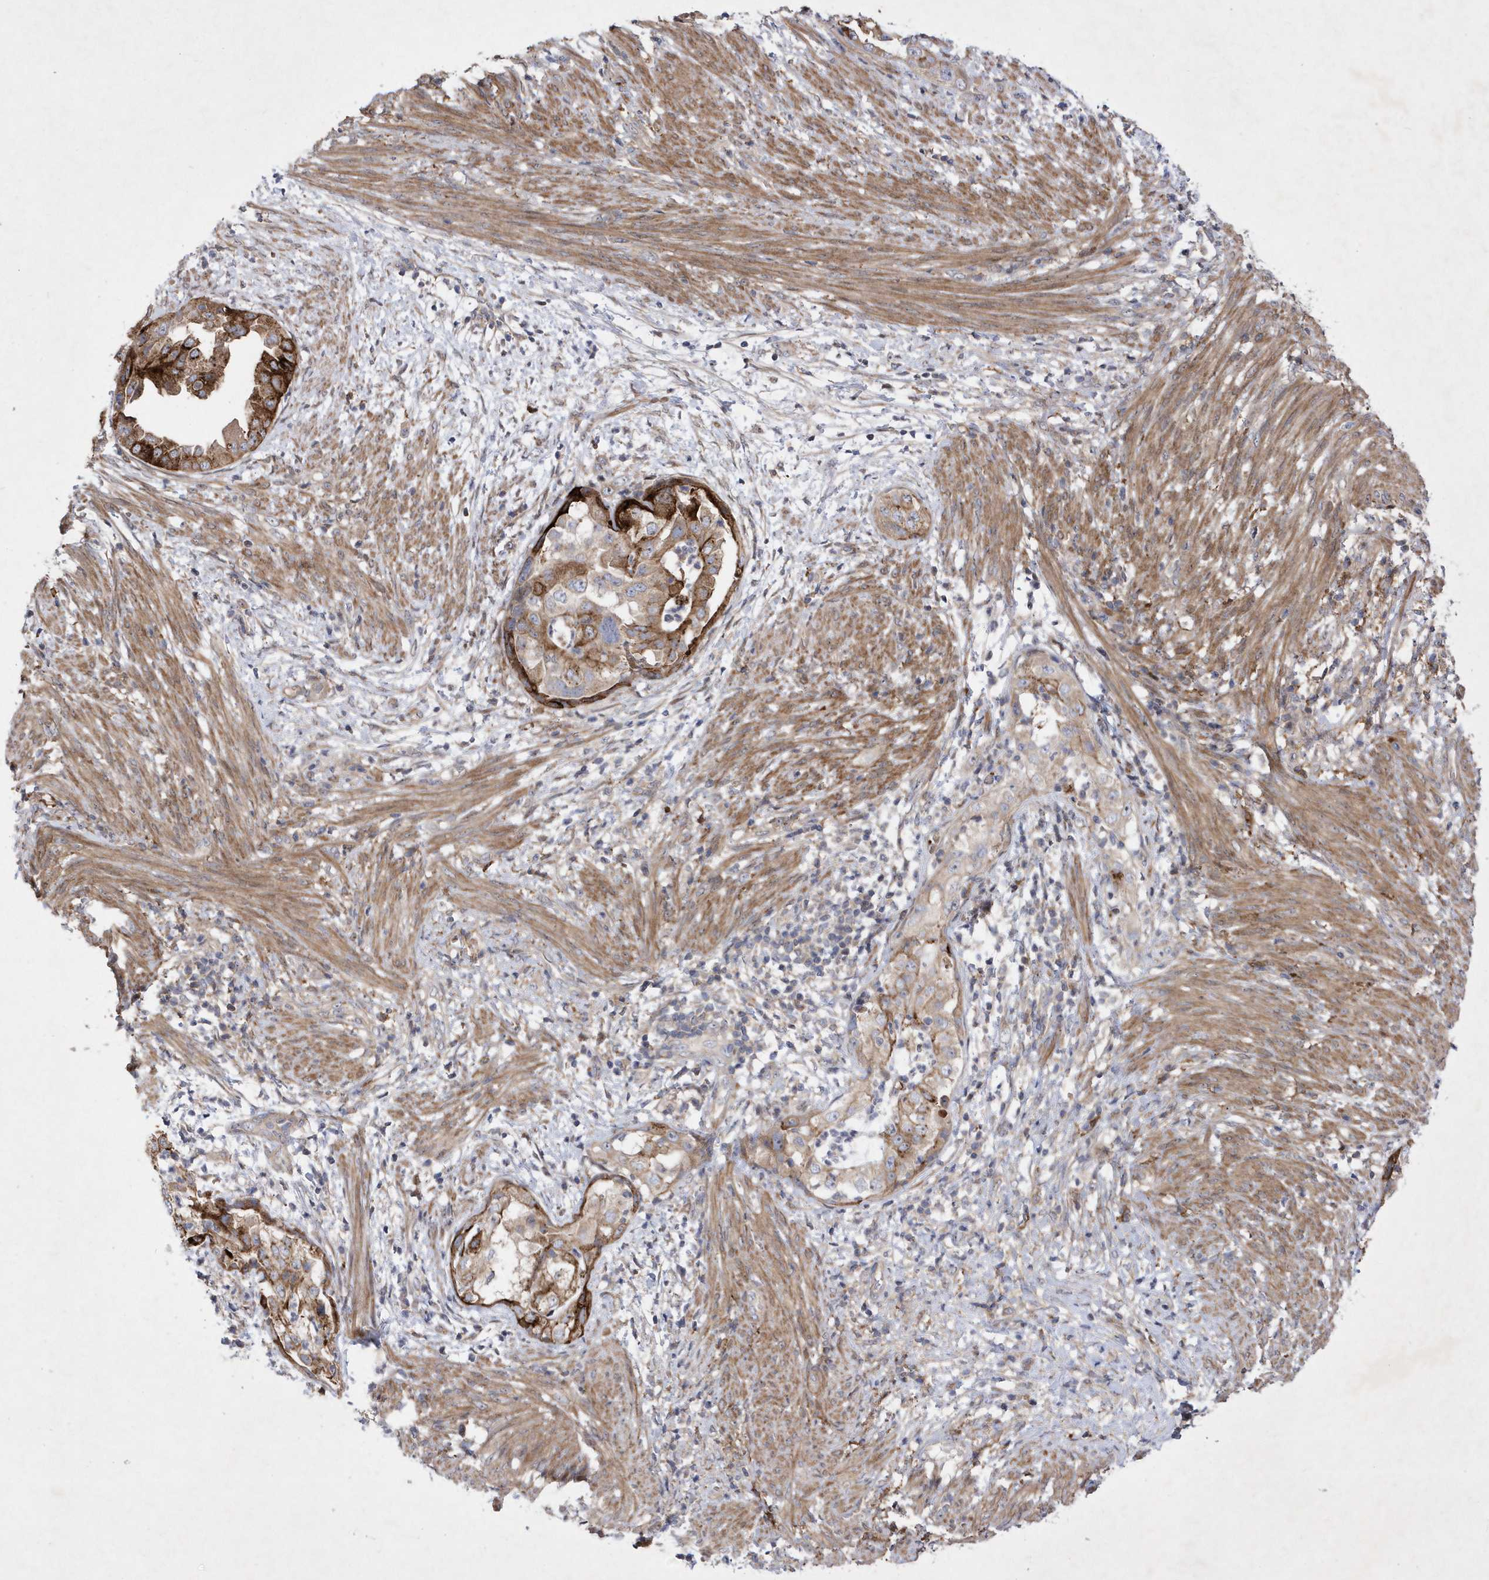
{"staining": {"intensity": "strong", "quantity": "25%-75%", "location": "cytoplasmic/membranous"}, "tissue": "endometrial cancer", "cell_type": "Tumor cells", "image_type": "cancer", "snomed": [{"axis": "morphology", "description": "Adenocarcinoma, NOS"}, {"axis": "topography", "description": "Endometrium"}], "caption": "Endometrial cancer (adenocarcinoma) stained with DAB immunohistochemistry exhibits high levels of strong cytoplasmic/membranous positivity in about 25%-75% of tumor cells.", "gene": "LONRF2", "patient": {"sex": "female", "age": 85}}